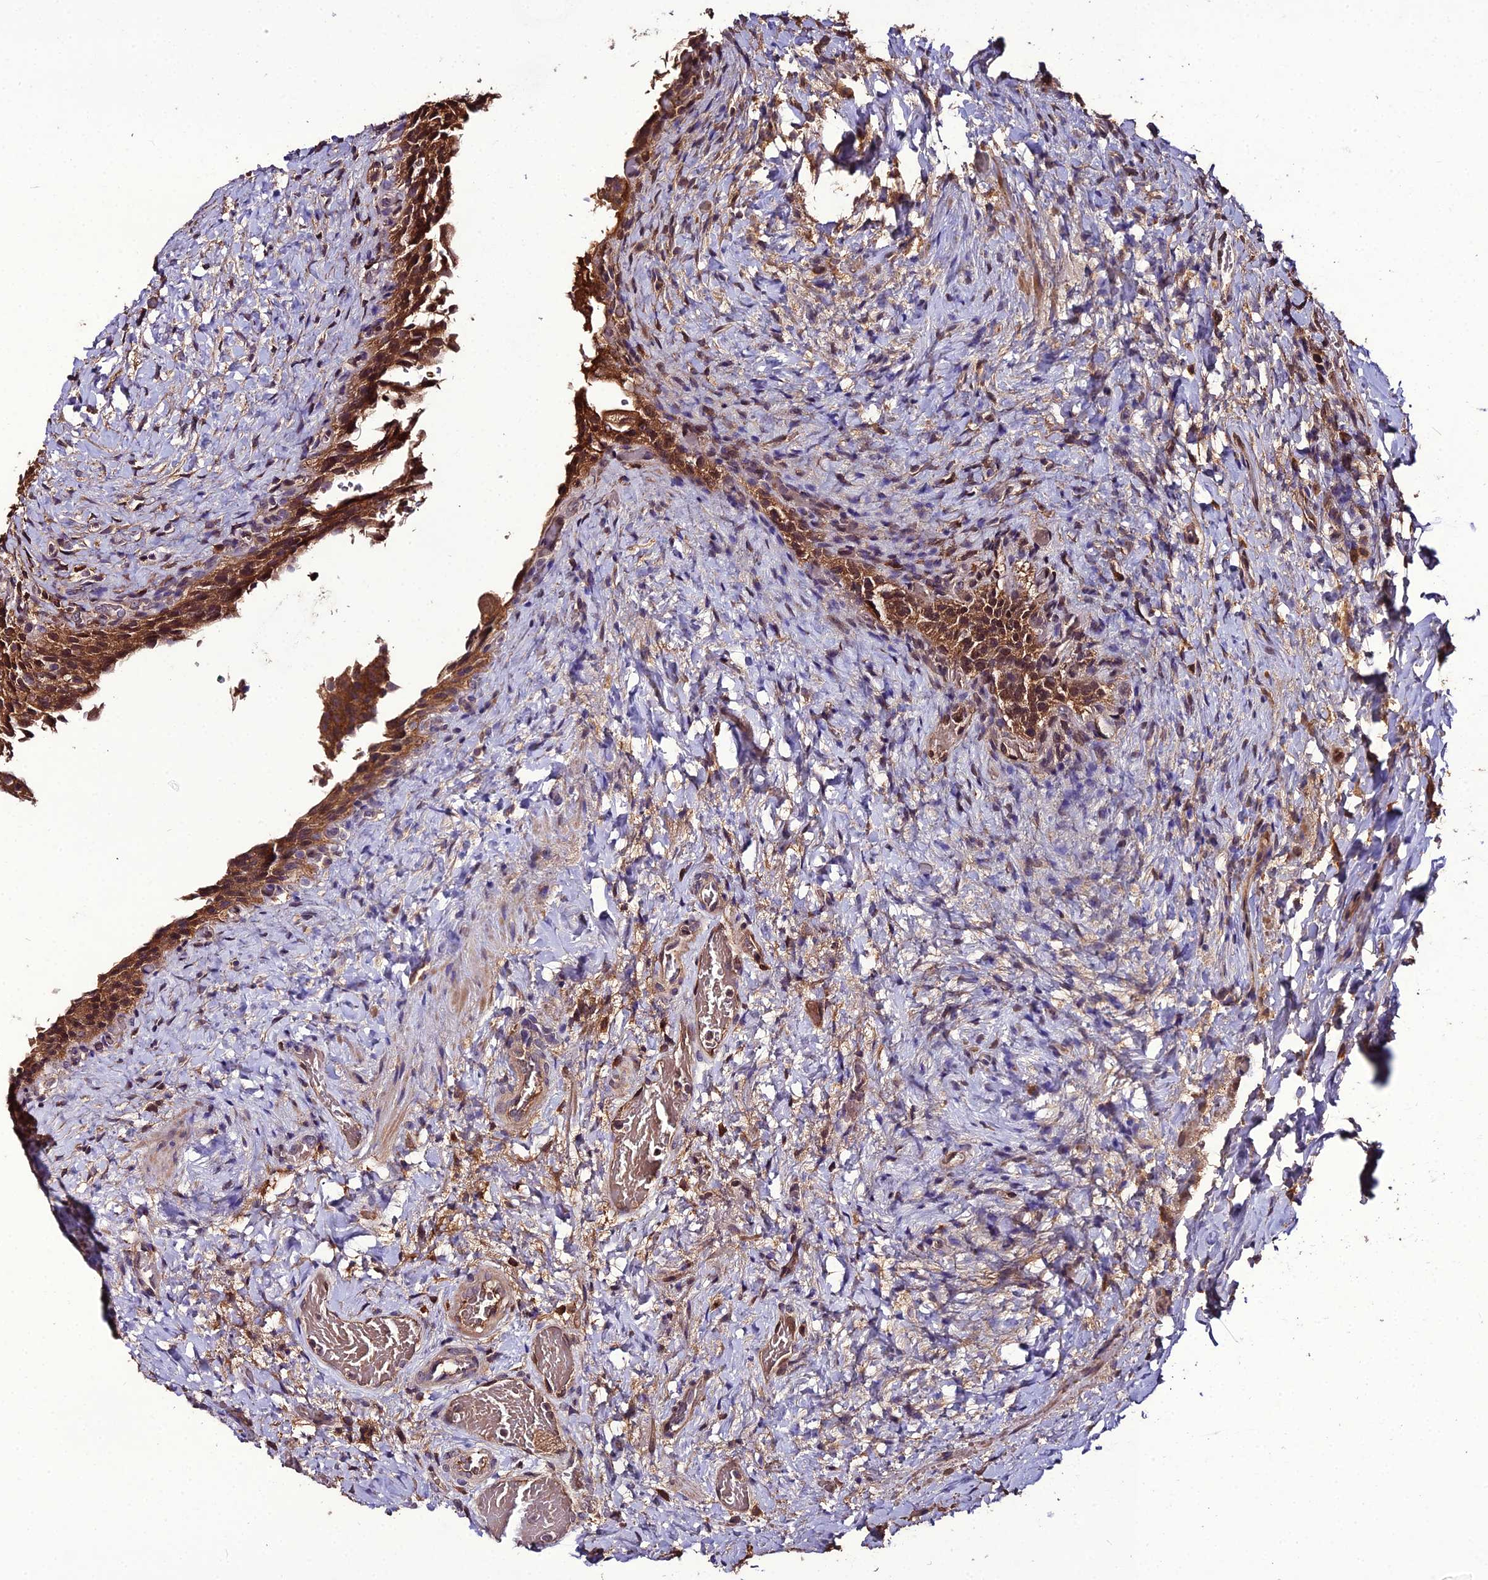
{"staining": {"intensity": "moderate", "quantity": ">75%", "location": "cytoplasmic/membranous"}, "tissue": "urinary bladder", "cell_type": "Urothelial cells", "image_type": "normal", "snomed": [{"axis": "morphology", "description": "Normal tissue, NOS"}, {"axis": "morphology", "description": "Inflammation, NOS"}, {"axis": "topography", "description": "Urinary bladder"}], "caption": "Immunohistochemistry (DAB (3,3'-diaminobenzidine)) staining of benign human urinary bladder exhibits moderate cytoplasmic/membranous protein staining in about >75% of urothelial cells.", "gene": "KCTD16", "patient": {"sex": "male", "age": 64}}